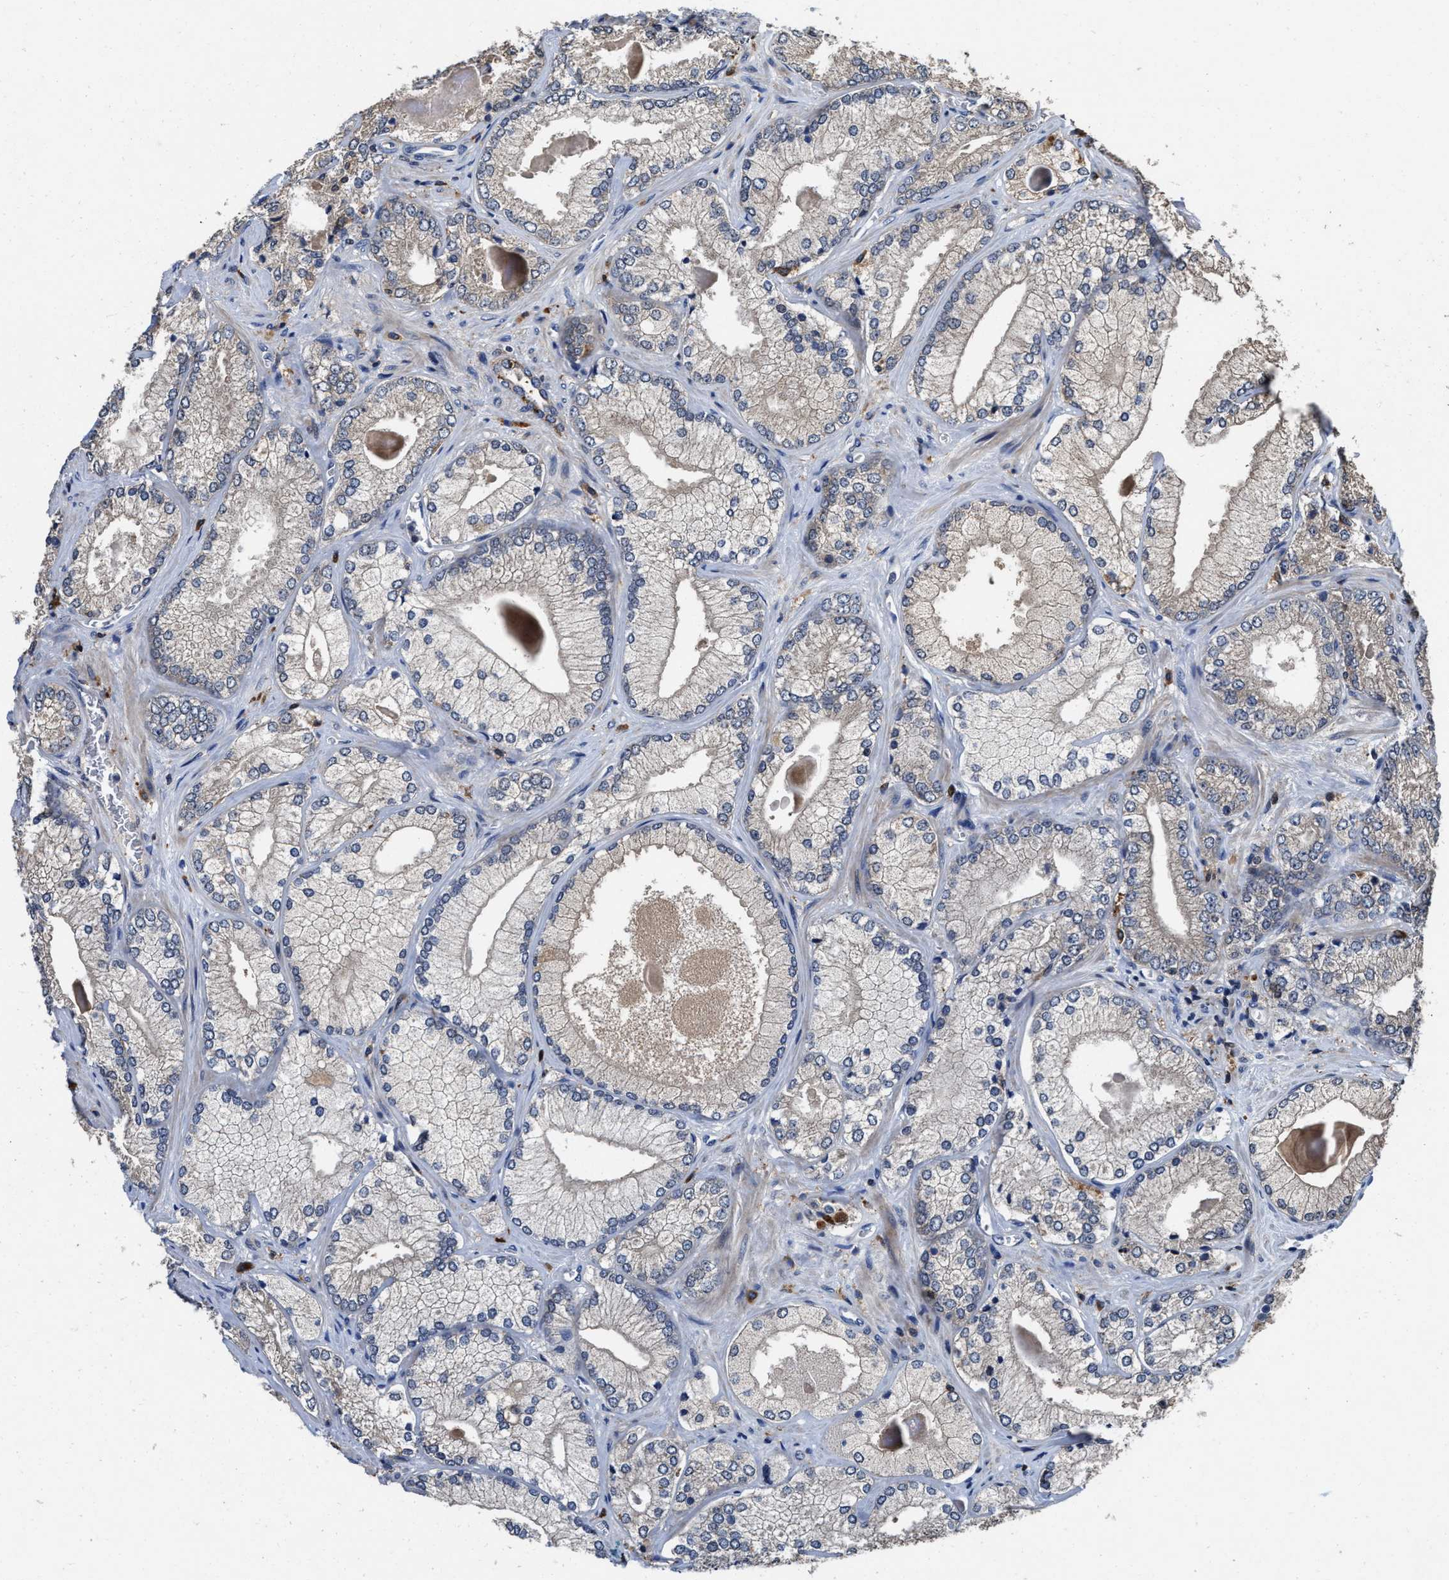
{"staining": {"intensity": "negative", "quantity": "none", "location": "none"}, "tissue": "prostate cancer", "cell_type": "Tumor cells", "image_type": "cancer", "snomed": [{"axis": "morphology", "description": "Adenocarcinoma, Low grade"}, {"axis": "topography", "description": "Prostate"}], "caption": "Tumor cells show no significant protein positivity in prostate low-grade adenocarcinoma.", "gene": "RGS10", "patient": {"sex": "male", "age": 65}}